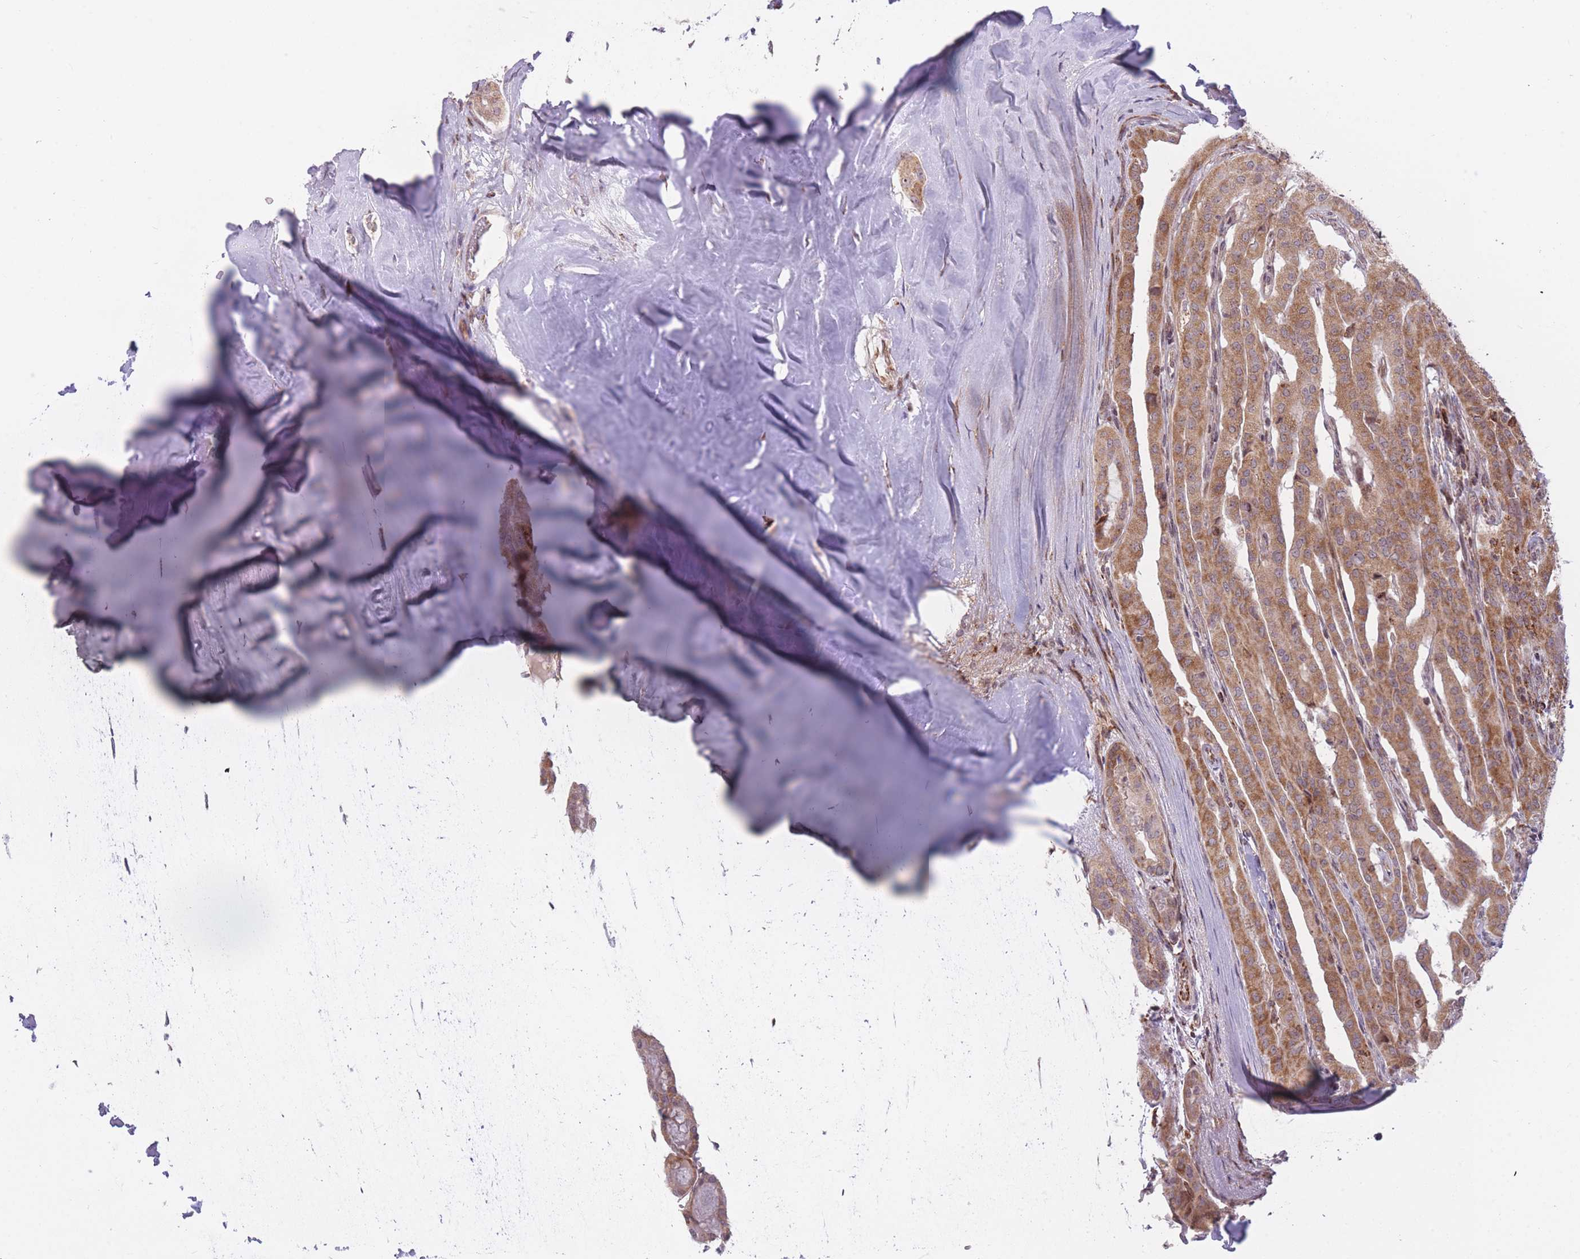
{"staining": {"intensity": "moderate", "quantity": ">75%", "location": "cytoplasmic/membranous"}, "tissue": "thyroid cancer", "cell_type": "Tumor cells", "image_type": "cancer", "snomed": [{"axis": "morphology", "description": "Papillary adenocarcinoma, NOS"}, {"axis": "topography", "description": "Thyroid gland"}], "caption": "An image showing moderate cytoplasmic/membranous positivity in approximately >75% of tumor cells in thyroid papillary adenocarcinoma, as visualized by brown immunohistochemical staining.", "gene": "DPYSL4", "patient": {"sex": "female", "age": 59}}